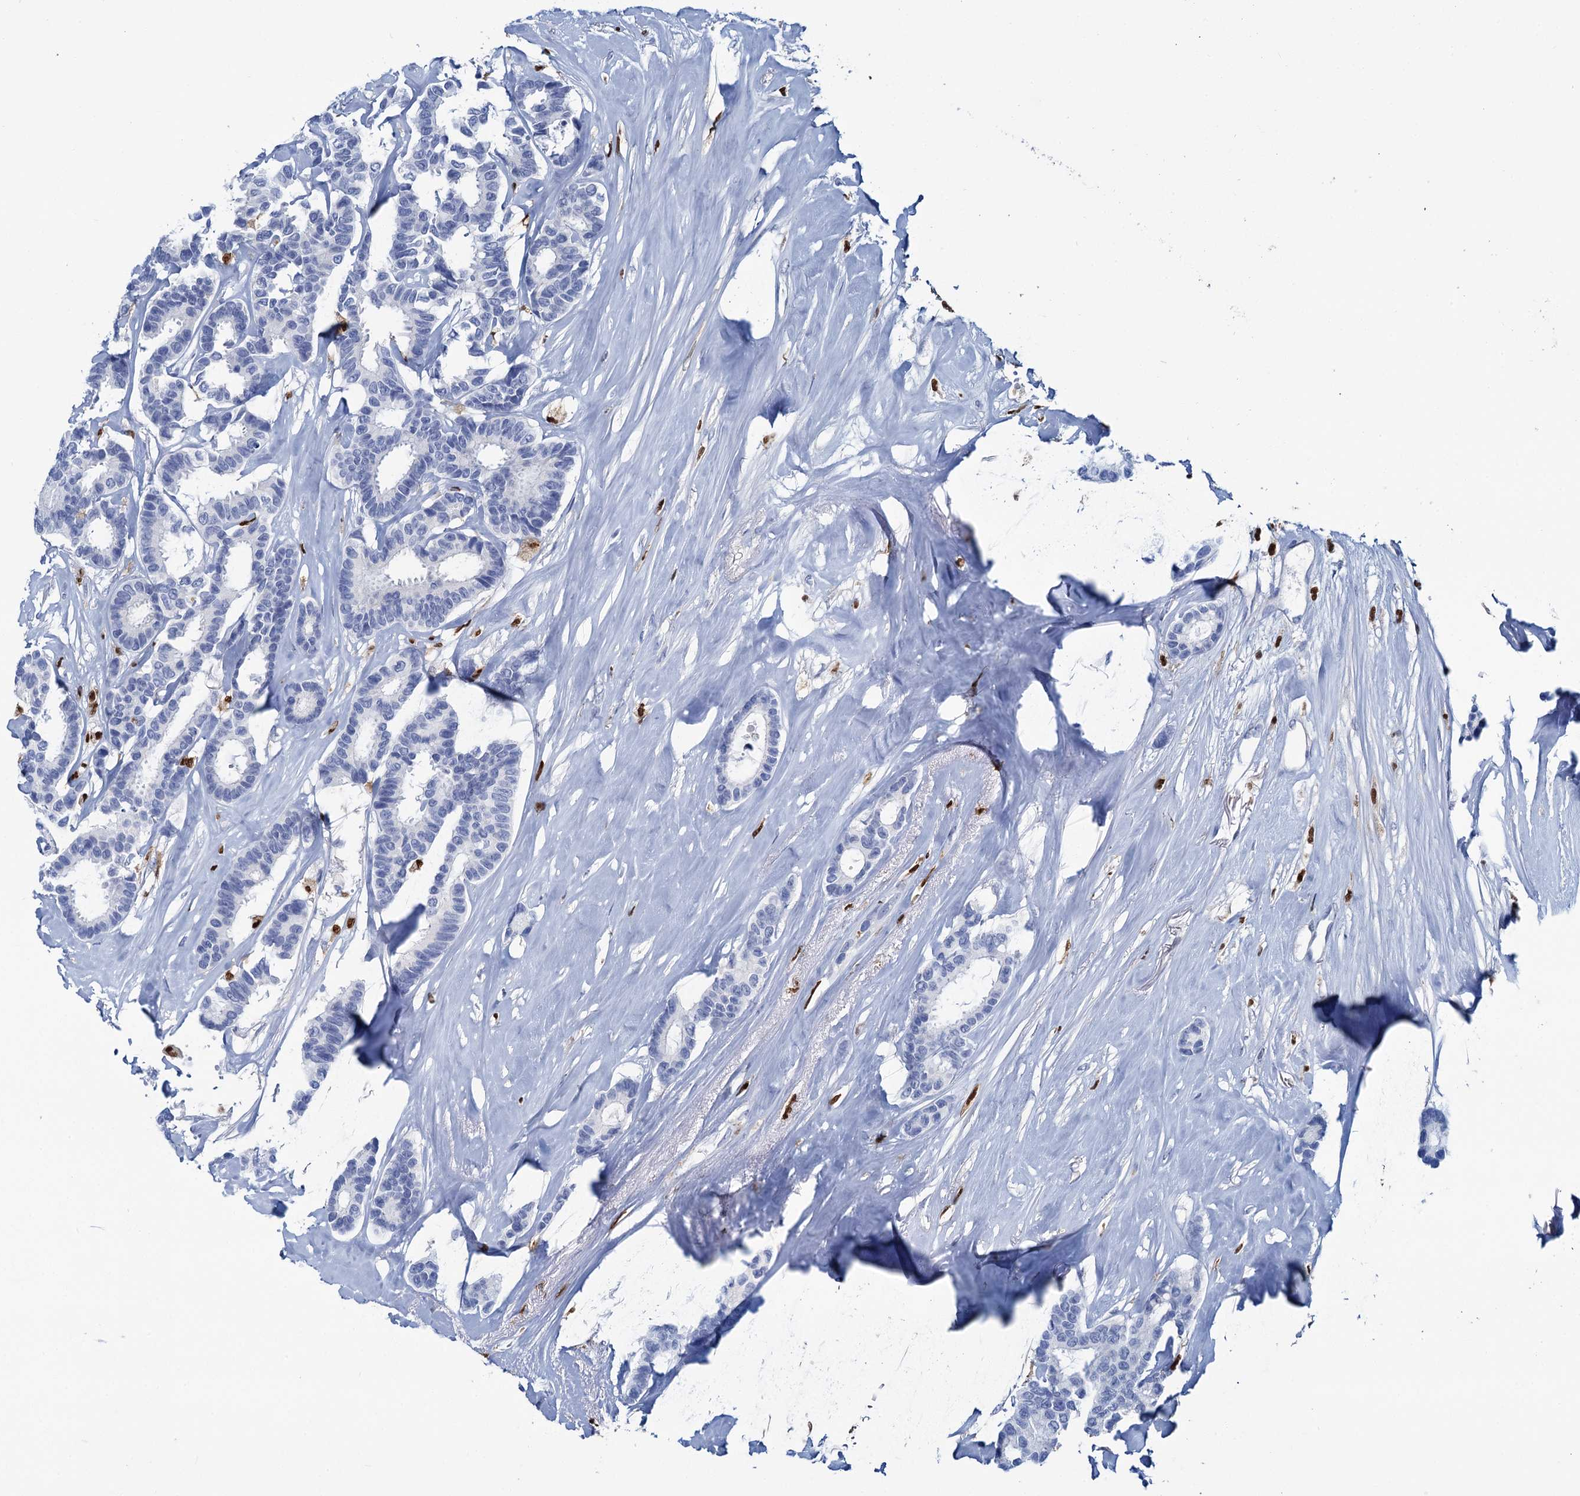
{"staining": {"intensity": "negative", "quantity": "none", "location": "none"}, "tissue": "breast cancer", "cell_type": "Tumor cells", "image_type": "cancer", "snomed": [{"axis": "morphology", "description": "Duct carcinoma"}, {"axis": "topography", "description": "Breast"}], "caption": "Immunohistochemical staining of human breast invasive ductal carcinoma reveals no significant staining in tumor cells. Brightfield microscopy of immunohistochemistry stained with DAB (3,3'-diaminobenzidine) (brown) and hematoxylin (blue), captured at high magnification.", "gene": "CELF2", "patient": {"sex": "female", "age": 87}}